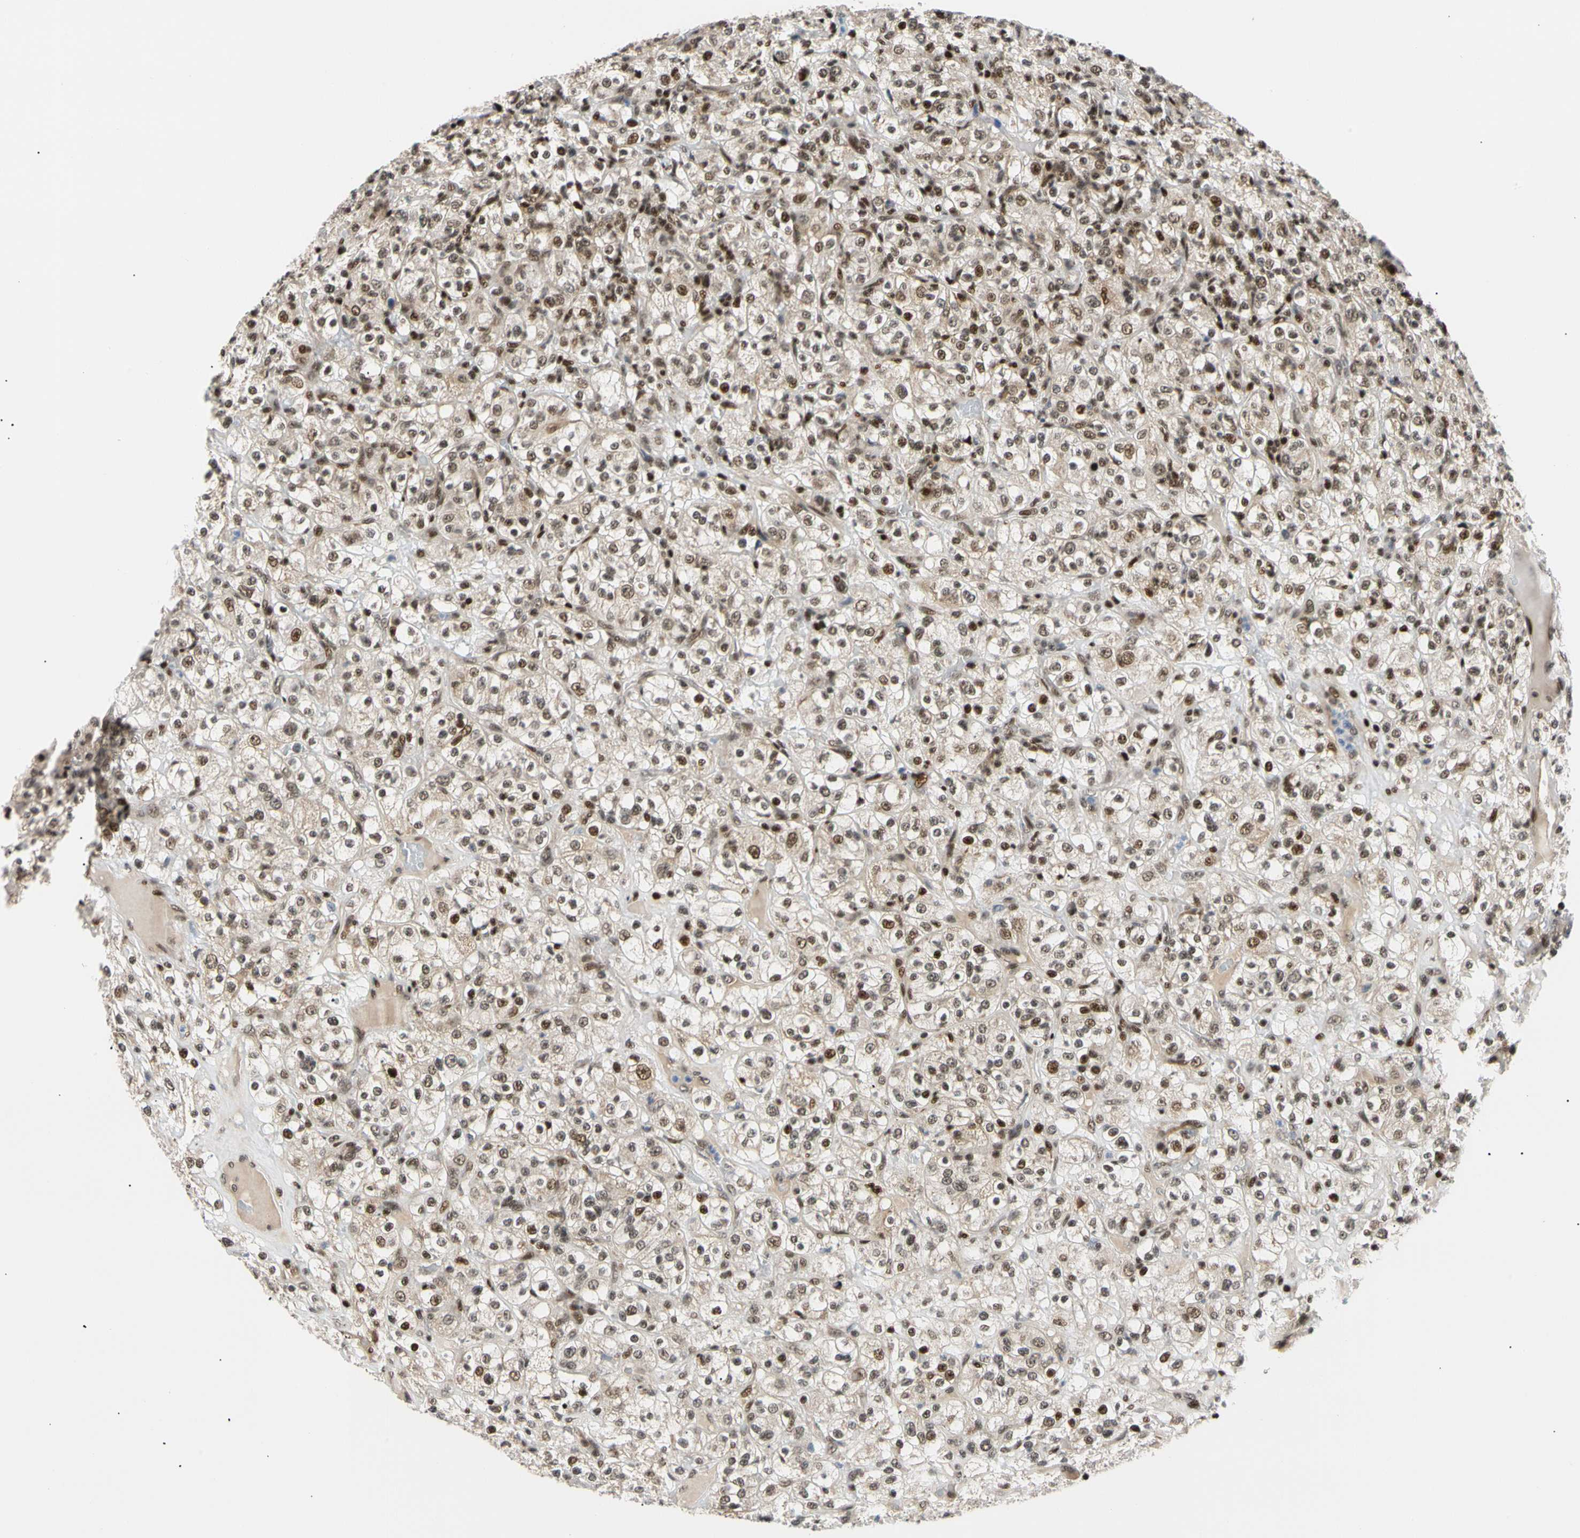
{"staining": {"intensity": "moderate", "quantity": ">75%", "location": "nuclear"}, "tissue": "renal cancer", "cell_type": "Tumor cells", "image_type": "cancer", "snomed": [{"axis": "morphology", "description": "Normal tissue, NOS"}, {"axis": "morphology", "description": "Adenocarcinoma, NOS"}, {"axis": "topography", "description": "Kidney"}], "caption": "Moderate nuclear protein staining is identified in approximately >75% of tumor cells in renal cancer. The protein of interest is shown in brown color, while the nuclei are stained blue.", "gene": "E2F1", "patient": {"sex": "female", "age": 72}}